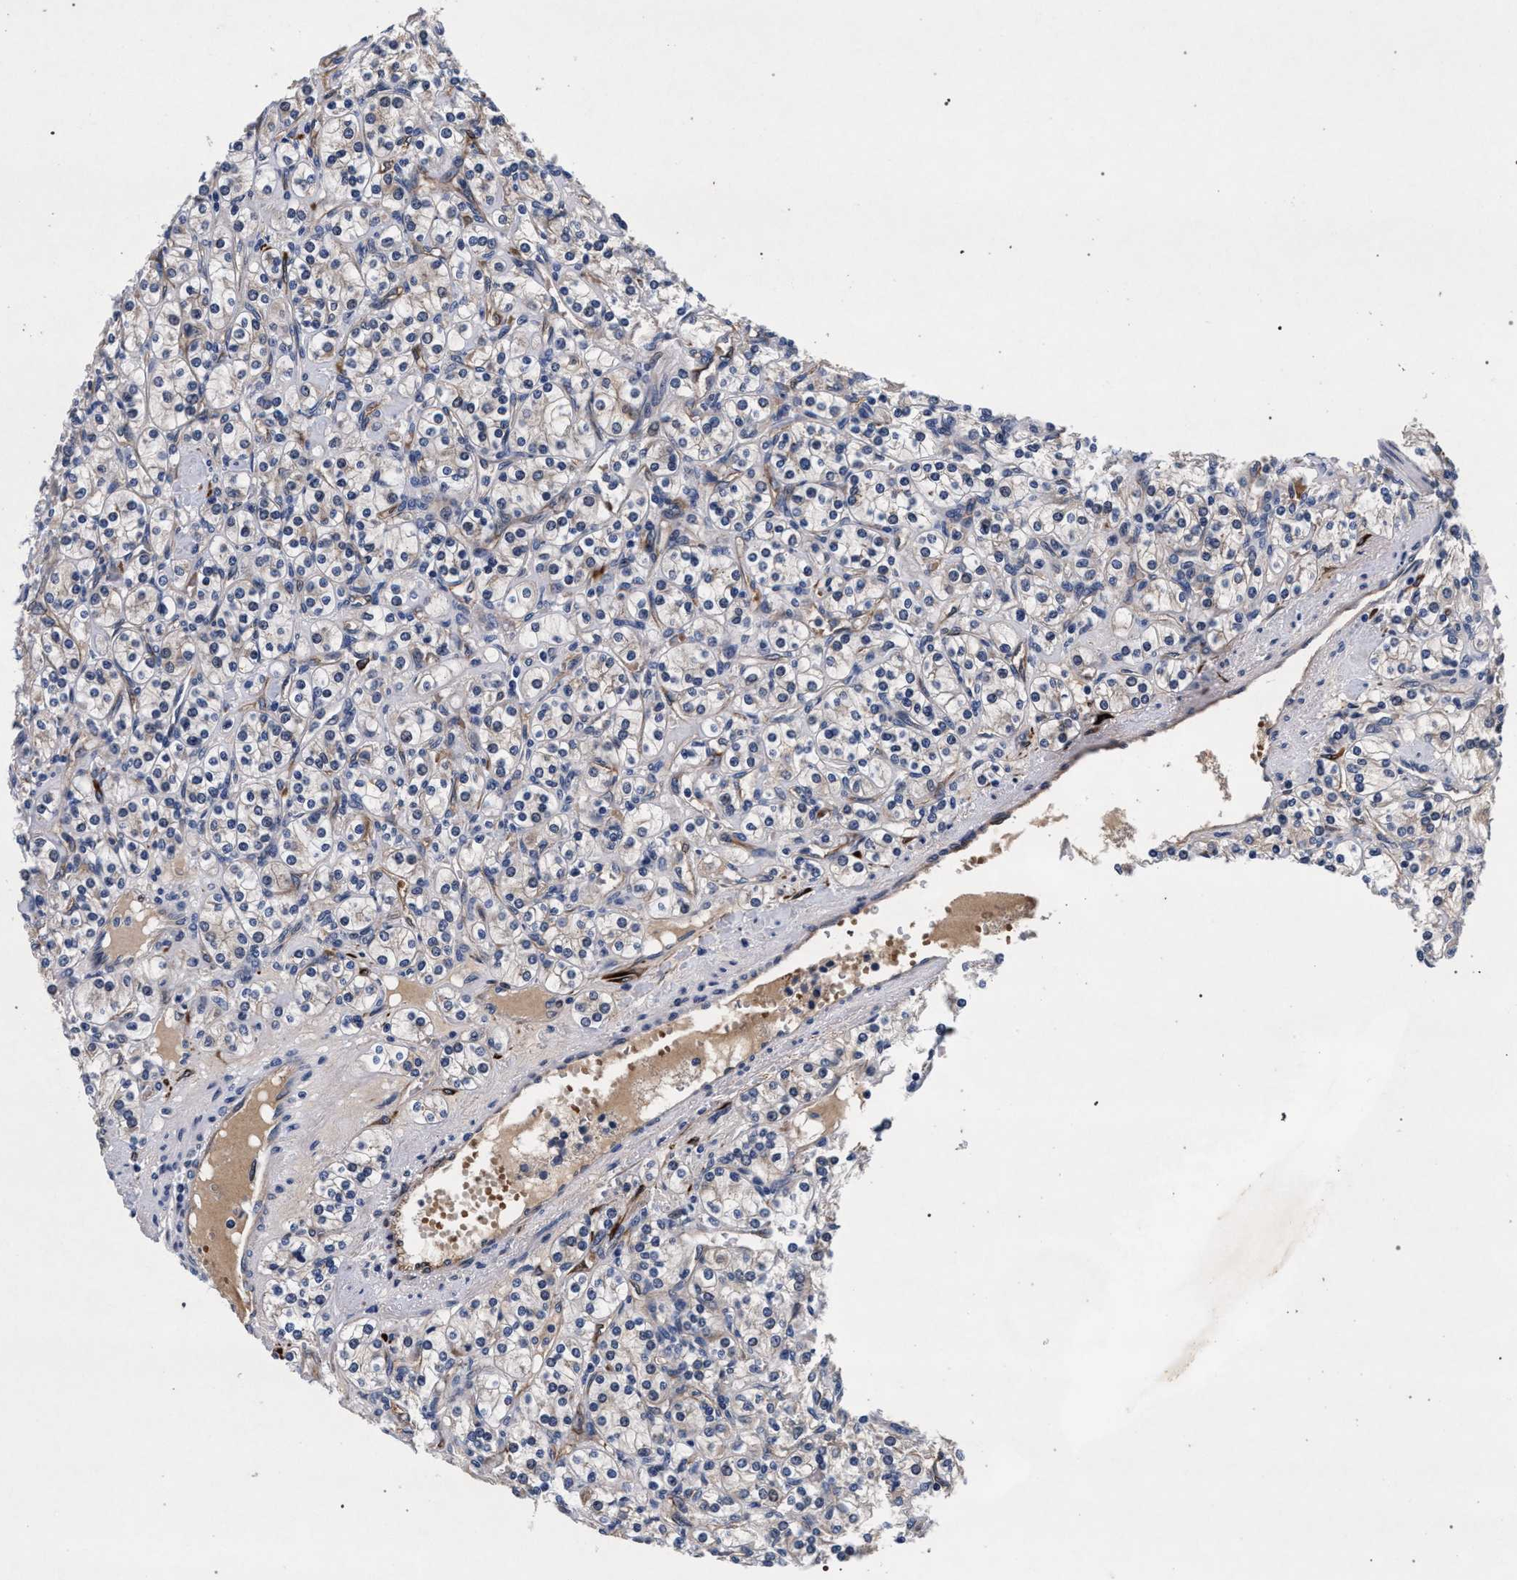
{"staining": {"intensity": "negative", "quantity": "none", "location": "none"}, "tissue": "renal cancer", "cell_type": "Tumor cells", "image_type": "cancer", "snomed": [{"axis": "morphology", "description": "Adenocarcinoma, NOS"}, {"axis": "topography", "description": "Kidney"}], "caption": "A high-resolution image shows IHC staining of renal adenocarcinoma, which shows no significant staining in tumor cells. Brightfield microscopy of immunohistochemistry (IHC) stained with DAB (brown) and hematoxylin (blue), captured at high magnification.", "gene": "NEK7", "patient": {"sex": "male", "age": 77}}